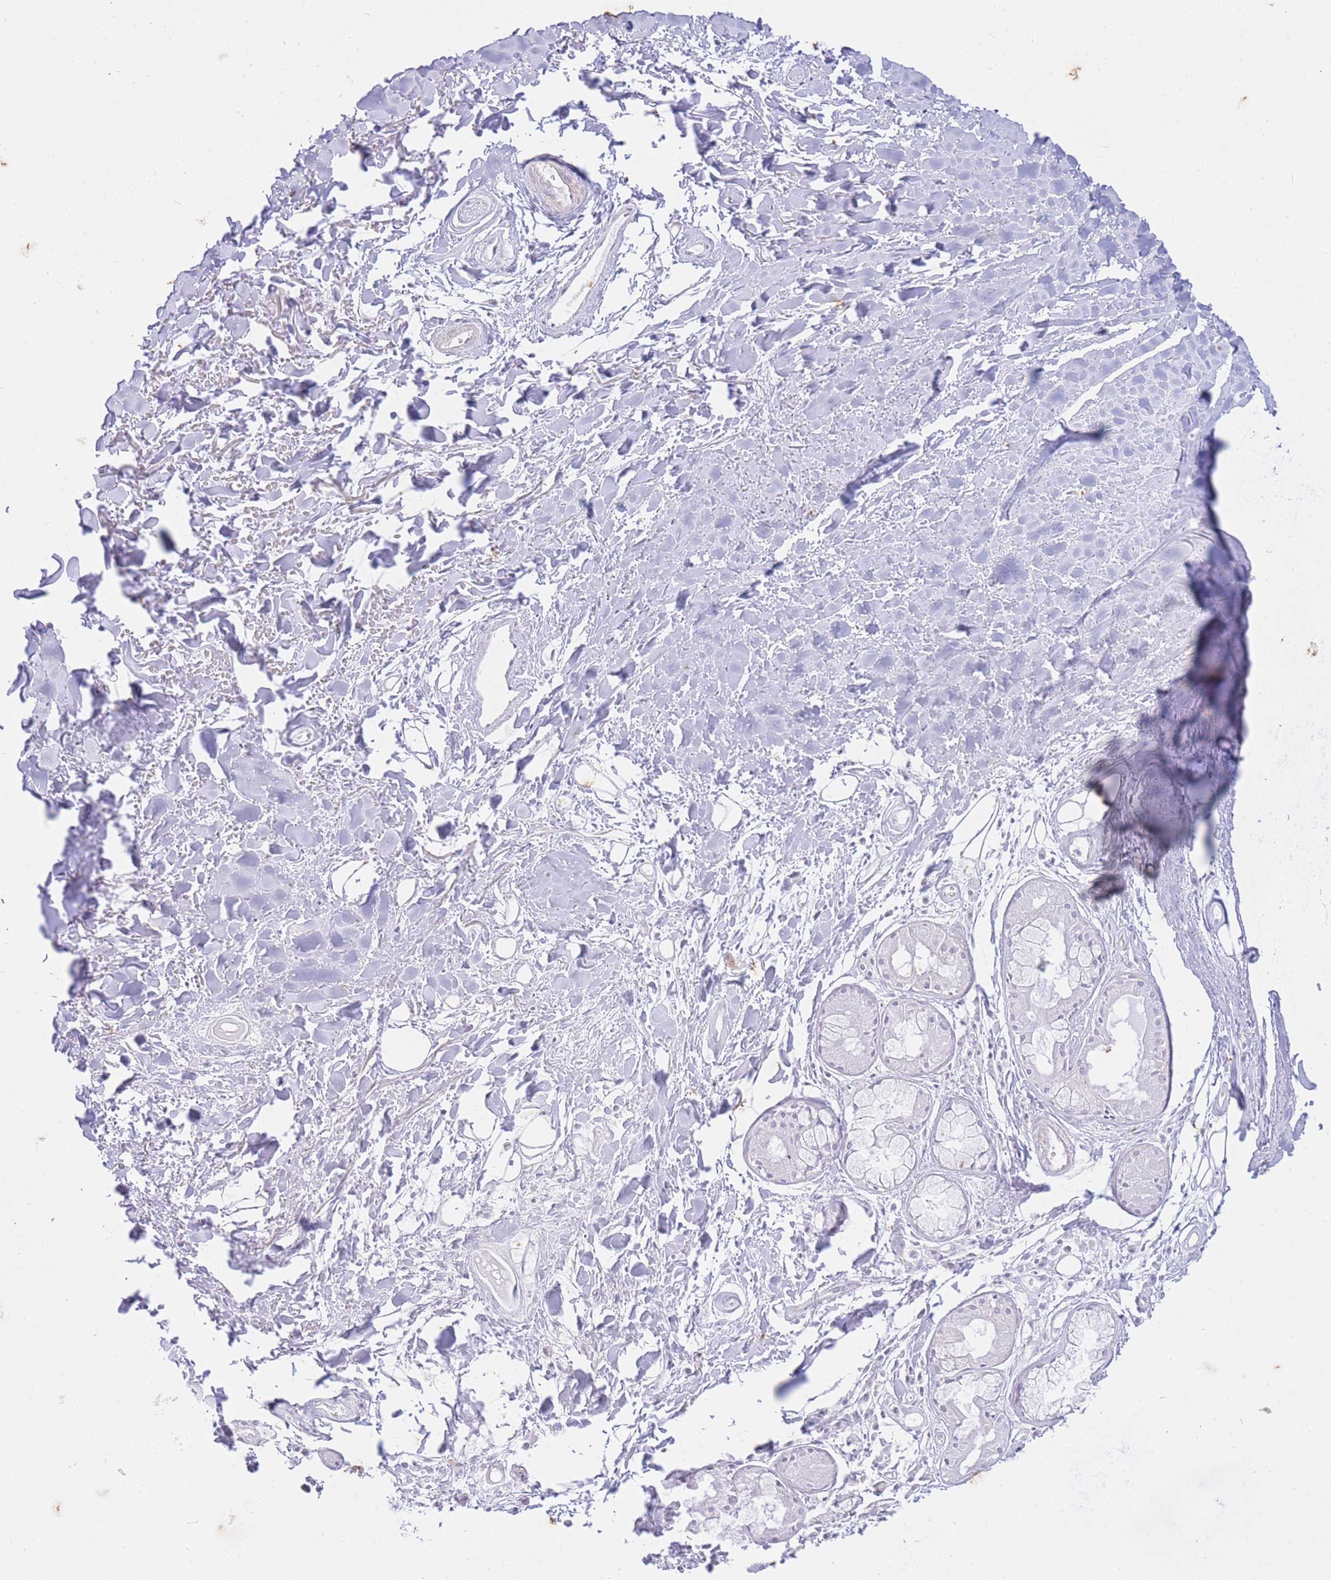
{"staining": {"intensity": "negative", "quantity": "none", "location": "none"}, "tissue": "adipose tissue", "cell_type": "Adipocytes", "image_type": "normal", "snomed": [{"axis": "morphology", "description": "Normal tissue, NOS"}, {"axis": "topography", "description": "Cartilage tissue"}], "caption": "Immunohistochemical staining of benign human adipose tissue displays no significant staining in adipocytes.", "gene": "ST8SIA4", "patient": {"sex": "male", "age": 57}}